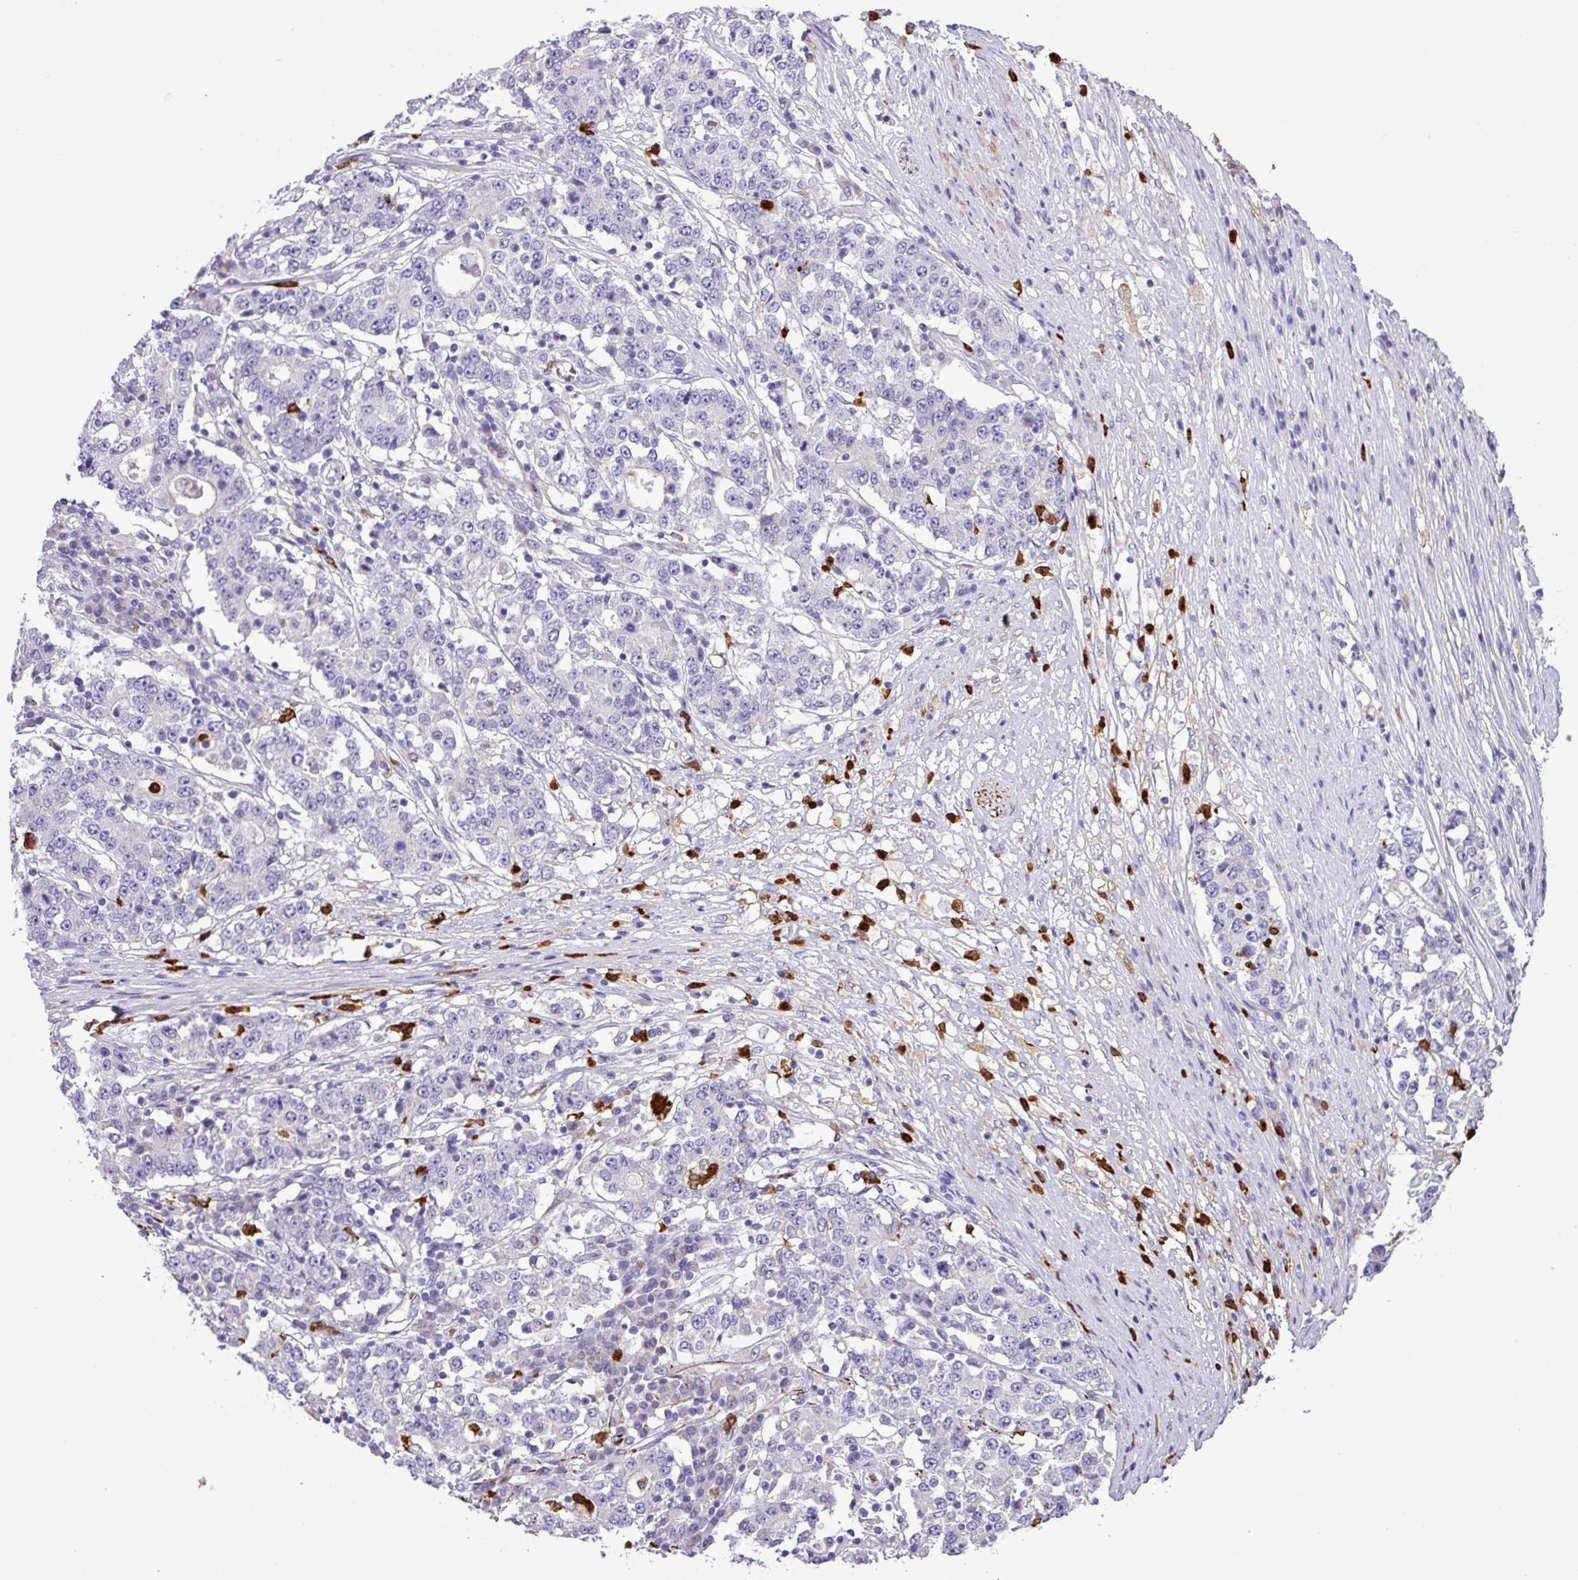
{"staining": {"intensity": "negative", "quantity": "none", "location": "none"}, "tissue": "stomach cancer", "cell_type": "Tumor cells", "image_type": "cancer", "snomed": [{"axis": "morphology", "description": "Adenocarcinoma, NOS"}, {"axis": "topography", "description": "Stomach"}], "caption": "A high-resolution image shows immunohistochemistry staining of stomach adenocarcinoma, which displays no significant positivity in tumor cells. (DAB (3,3'-diaminobenzidine) immunohistochemistry, high magnification).", "gene": "MGAT4B", "patient": {"sex": "male", "age": 59}}